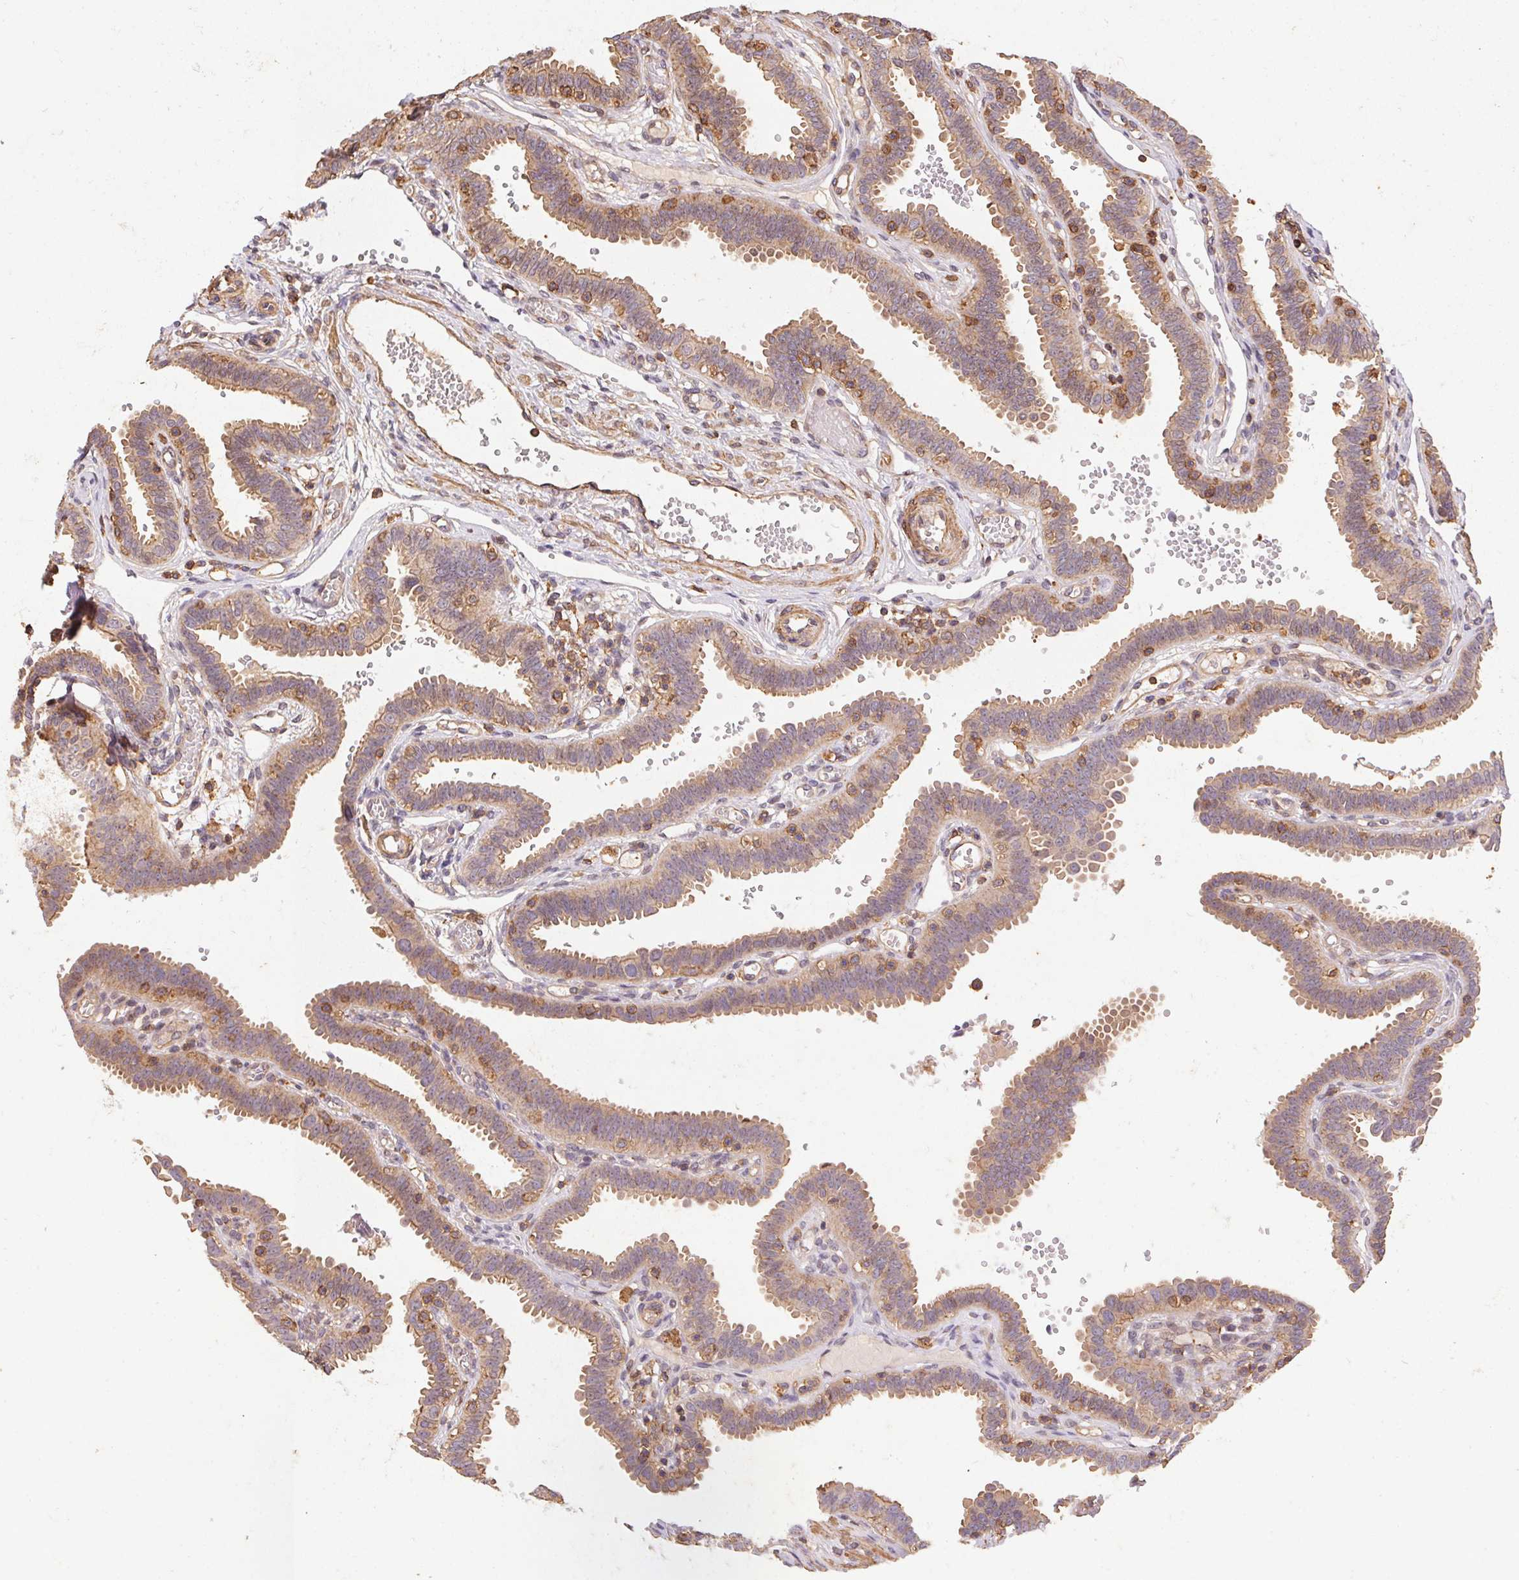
{"staining": {"intensity": "moderate", "quantity": ">75%", "location": "cytoplasmic/membranous"}, "tissue": "fallopian tube", "cell_type": "Glandular cells", "image_type": "normal", "snomed": [{"axis": "morphology", "description": "Normal tissue, NOS"}, {"axis": "topography", "description": "Fallopian tube"}], "caption": "Immunohistochemical staining of normal fallopian tube shows >75% levels of moderate cytoplasmic/membranous protein staining in about >75% of glandular cells. The protein of interest is shown in brown color, while the nuclei are stained blue.", "gene": "ATG10", "patient": {"sex": "female", "age": 37}}